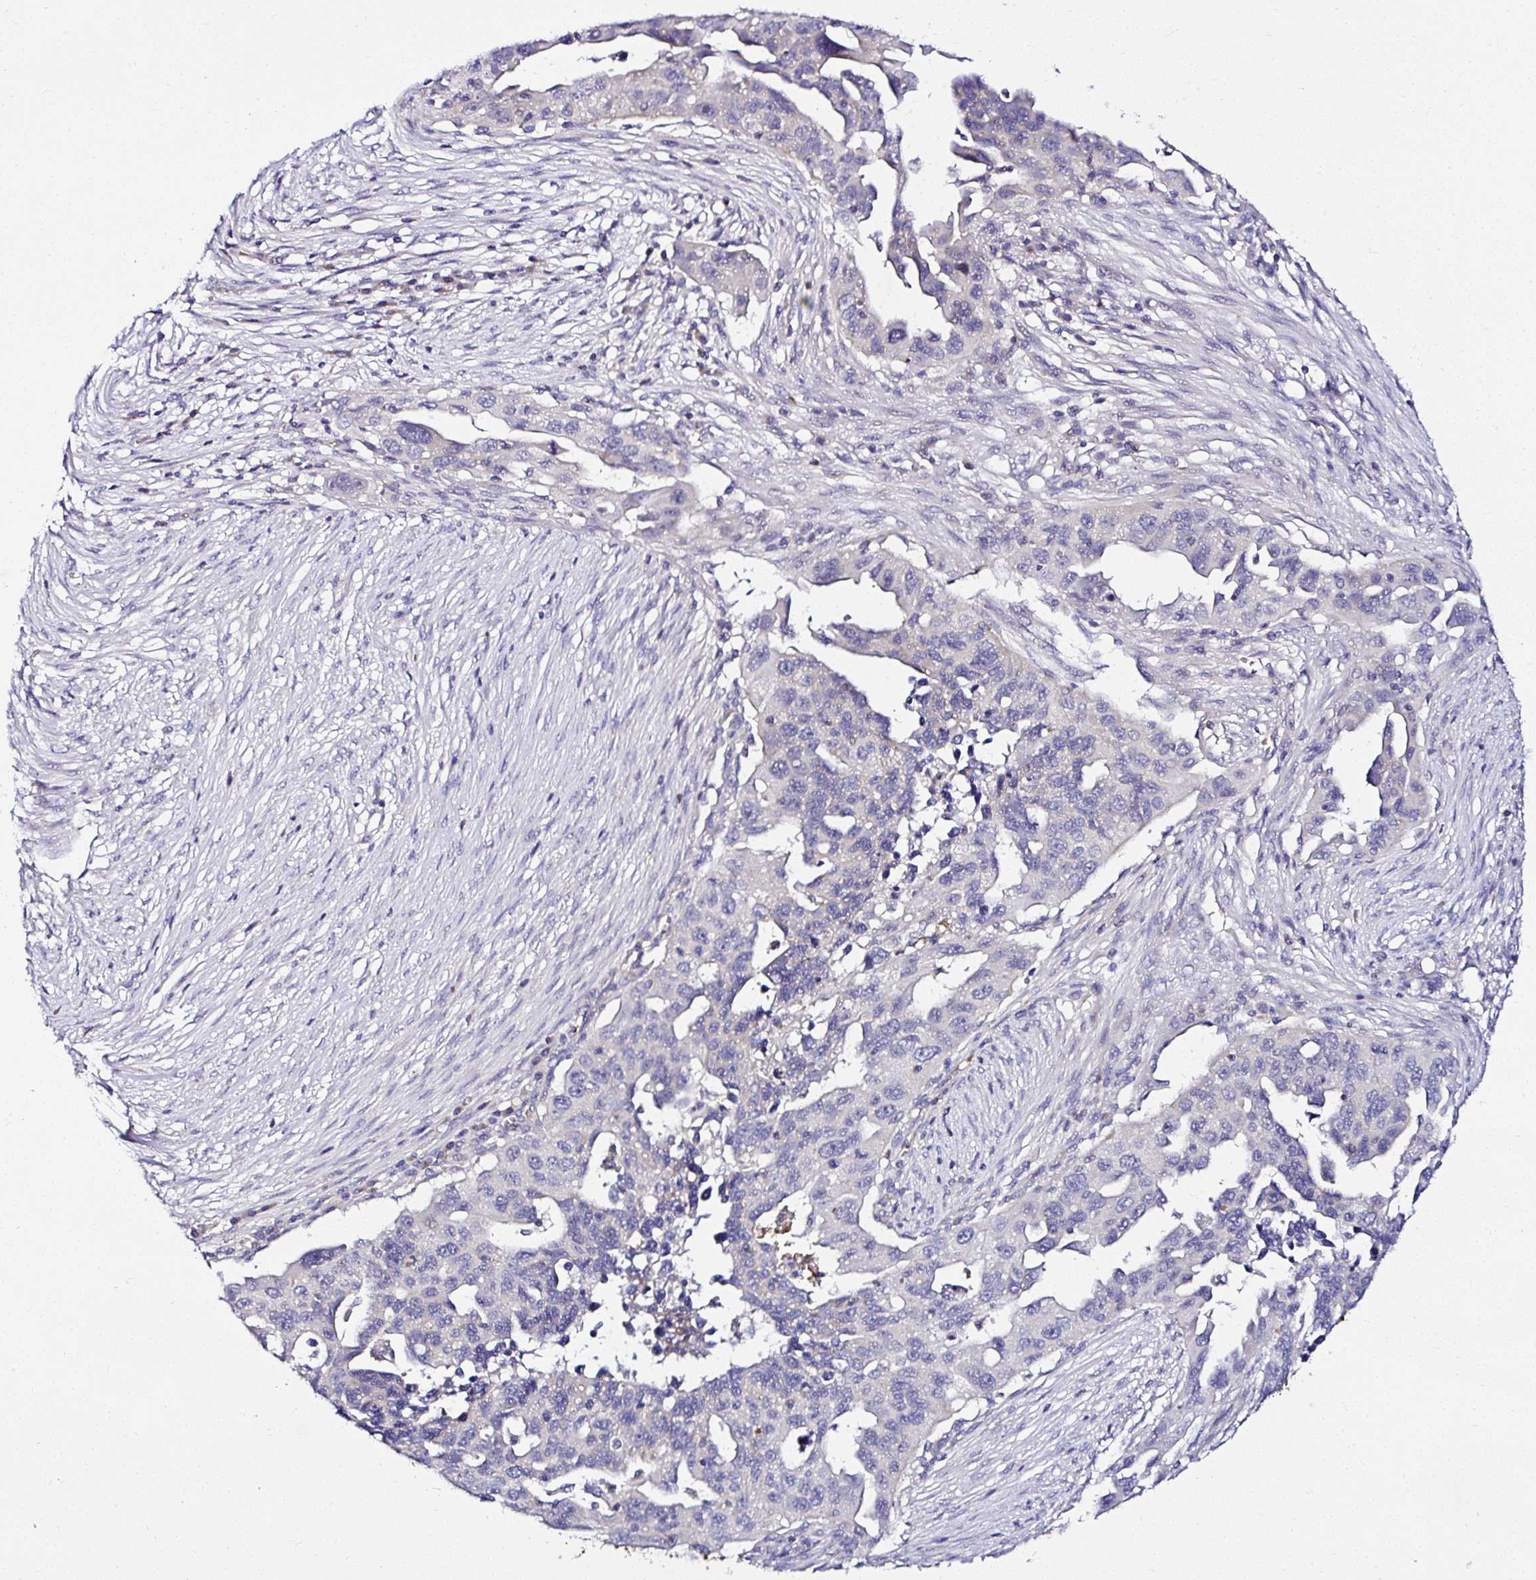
{"staining": {"intensity": "negative", "quantity": "none", "location": "none"}, "tissue": "ovarian cancer", "cell_type": "Tumor cells", "image_type": "cancer", "snomed": [{"axis": "morphology", "description": "Carcinoma, endometroid"}, {"axis": "morphology", "description": "Cystadenocarcinoma, serous, NOS"}, {"axis": "topography", "description": "Ovary"}], "caption": "Tumor cells are negative for protein expression in human serous cystadenocarcinoma (ovarian).", "gene": "DEPDC5", "patient": {"sex": "female", "age": 45}}